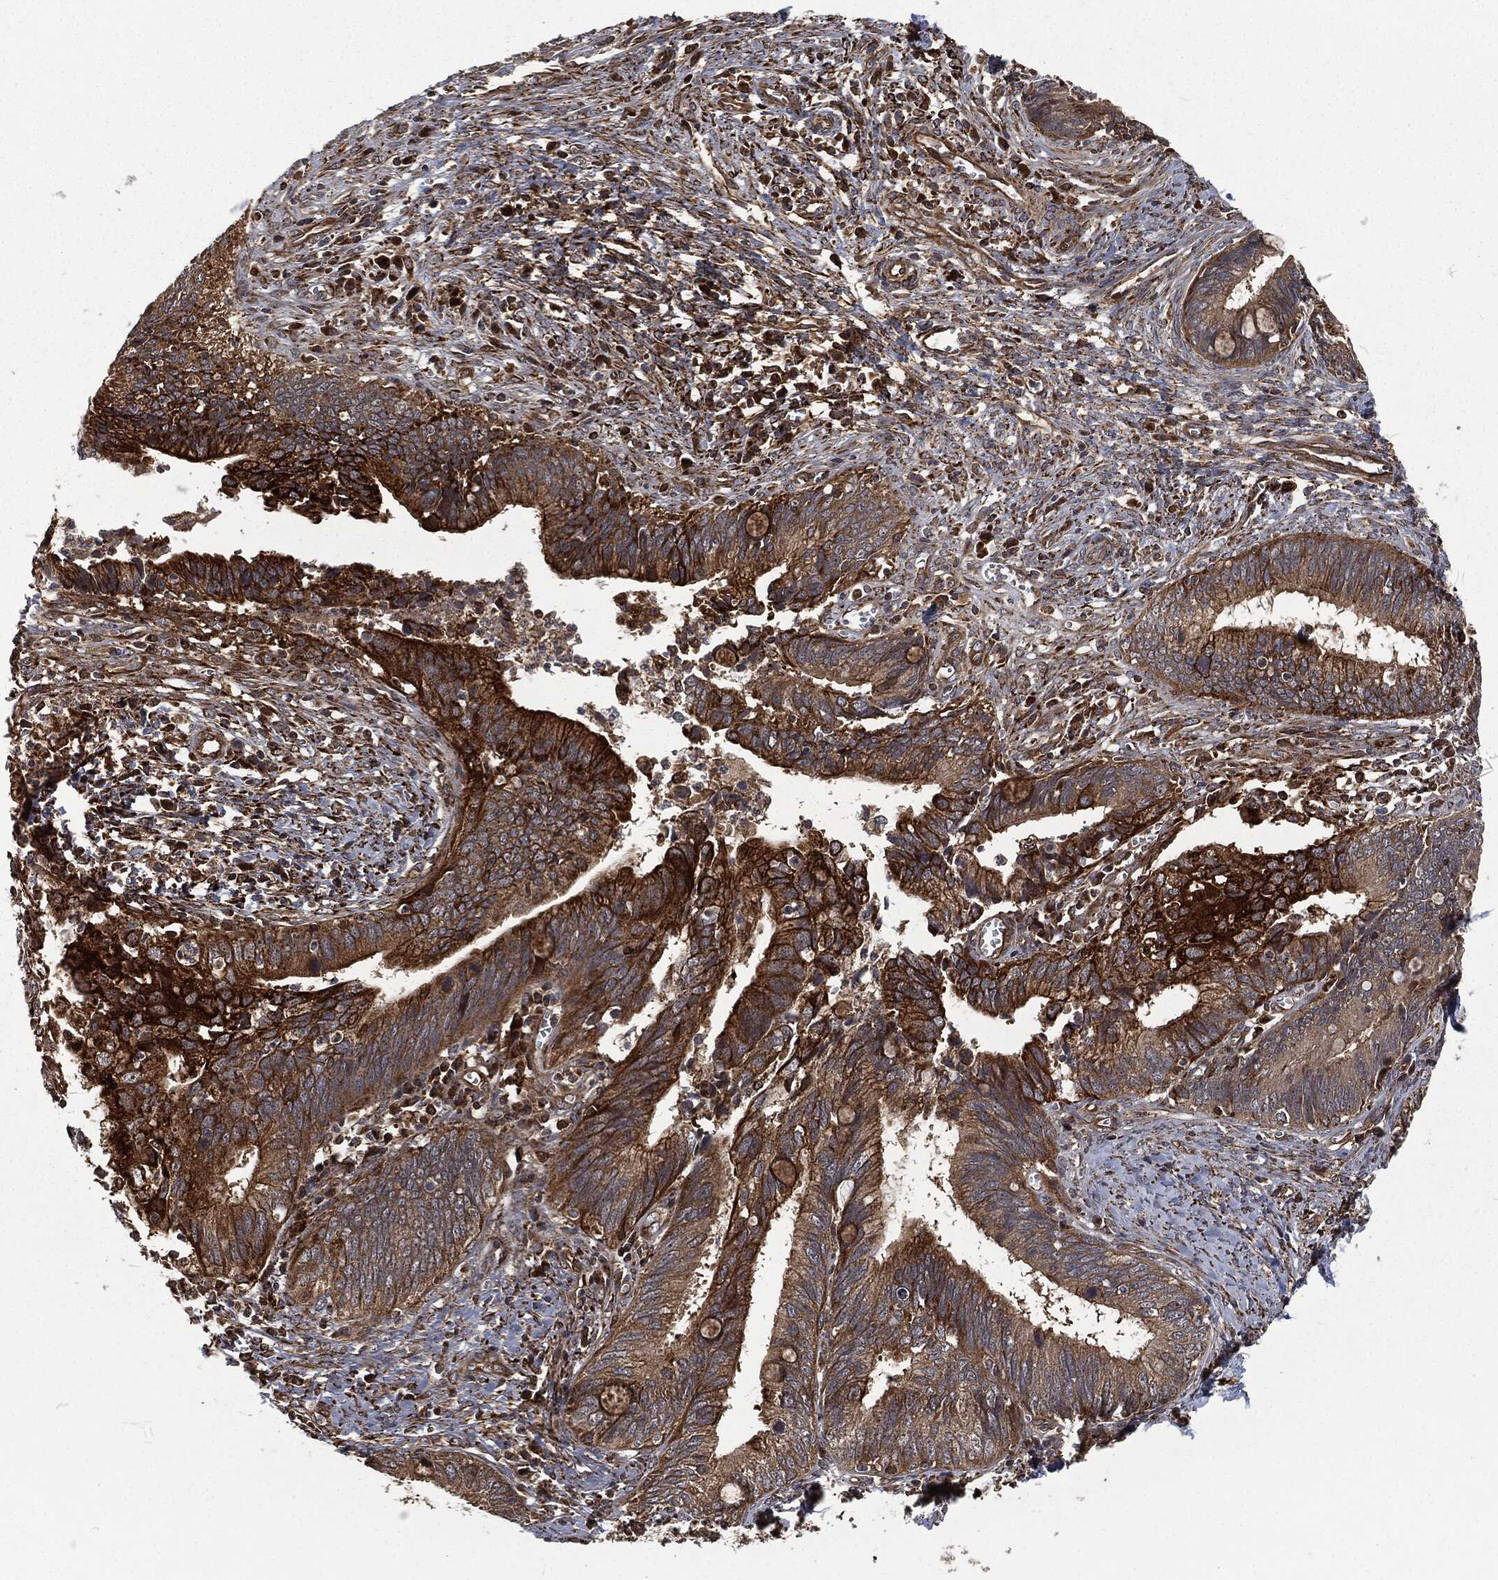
{"staining": {"intensity": "strong", "quantity": "25%-75%", "location": "cytoplasmic/membranous"}, "tissue": "cervical cancer", "cell_type": "Tumor cells", "image_type": "cancer", "snomed": [{"axis": "morphology", "description": "Adenocarcinoma, NOS"}, {"axis": "topography", "description": "Cervix"}], "caption": "IHC micrograph of human adenocarcinoma (cervical) stained for a protein (brown), which demonstrates high levels of strong cytoplasmic/membranous staining in approximately 25%-75% of tumor cells.", "gene": "RFTN1", "patient": {"sex": "female", "age": 42}}